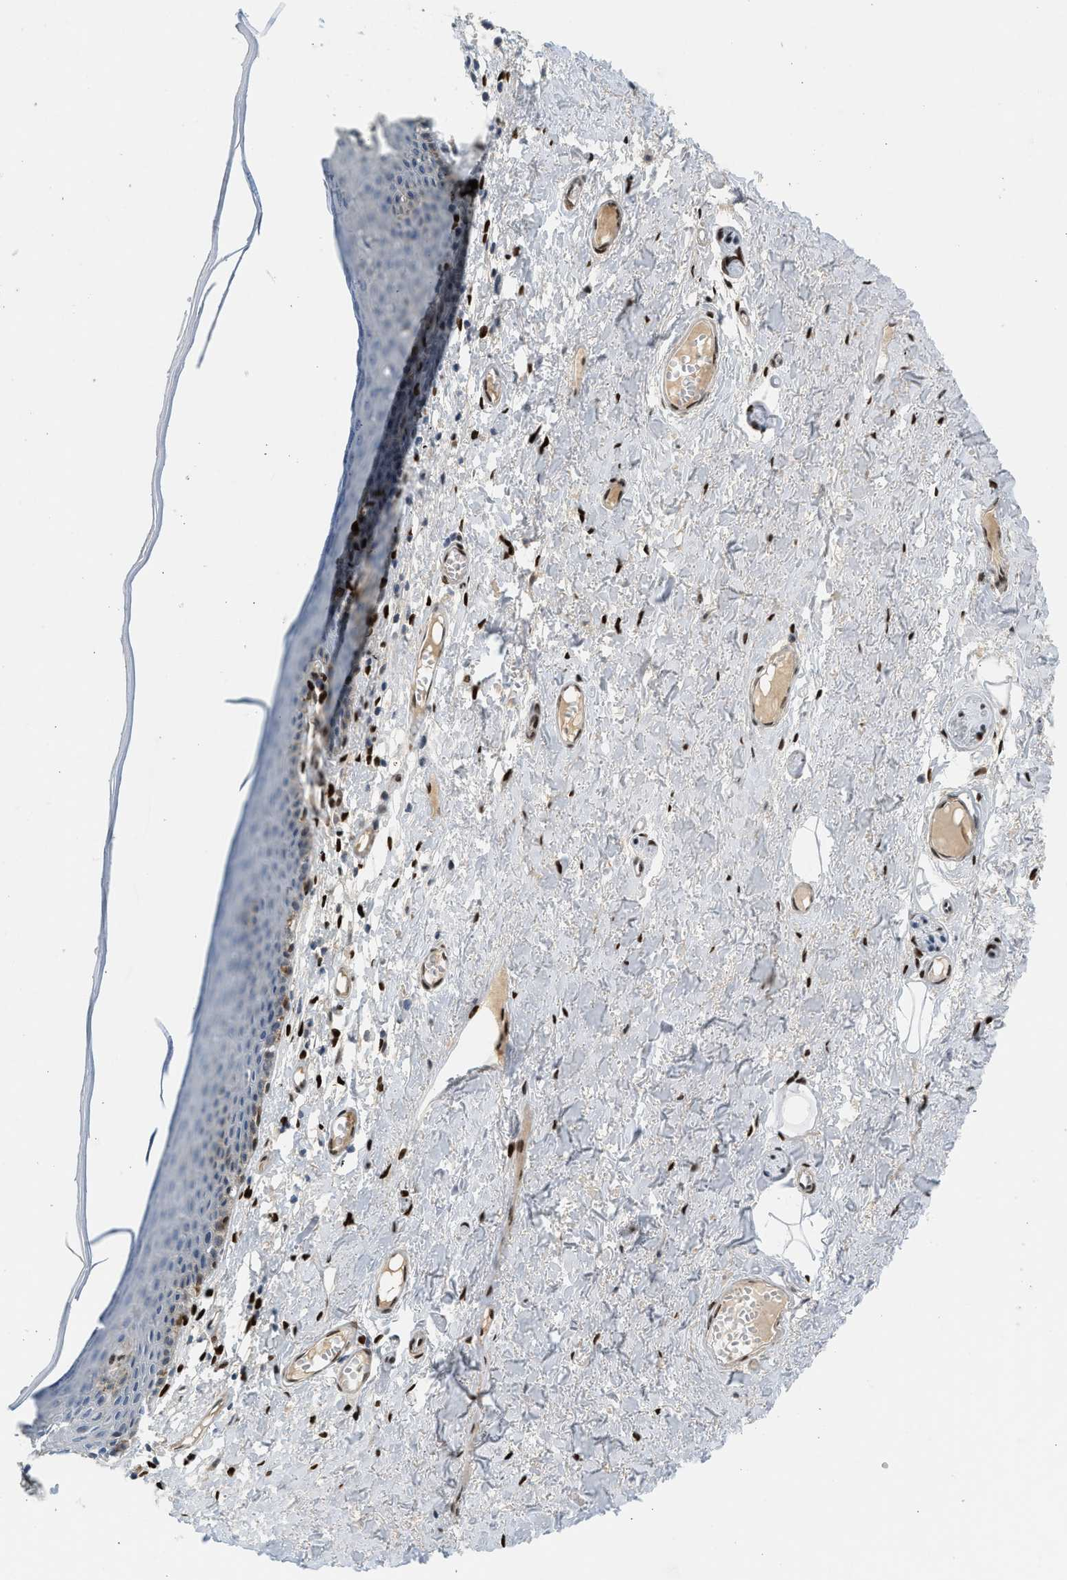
{"staining": {"intensity": "weak", "quantity": "<25%", "location": "cytoplasmic/membranous"}, "tissue": "skin", "cell_type": "Epidermal cells", "image_type": "normal", "snomed": [{"axis": "morphology", "description": "Normal tissue, NOS"}, {"axis": "topography", "description": "Adipose tissue"}, {"axis": "topography", "description": "Vascular tissue"}, {"axis": "topography", "description": "Anal"}, {"axis": "topography", "description": "Peripheral nerve tissue"}], "caption": "Epidermal cells are negative for brown protein staining in normal skin.", "gene": "ZBTB20", "patient": {"sex": "female", "age": 54}}